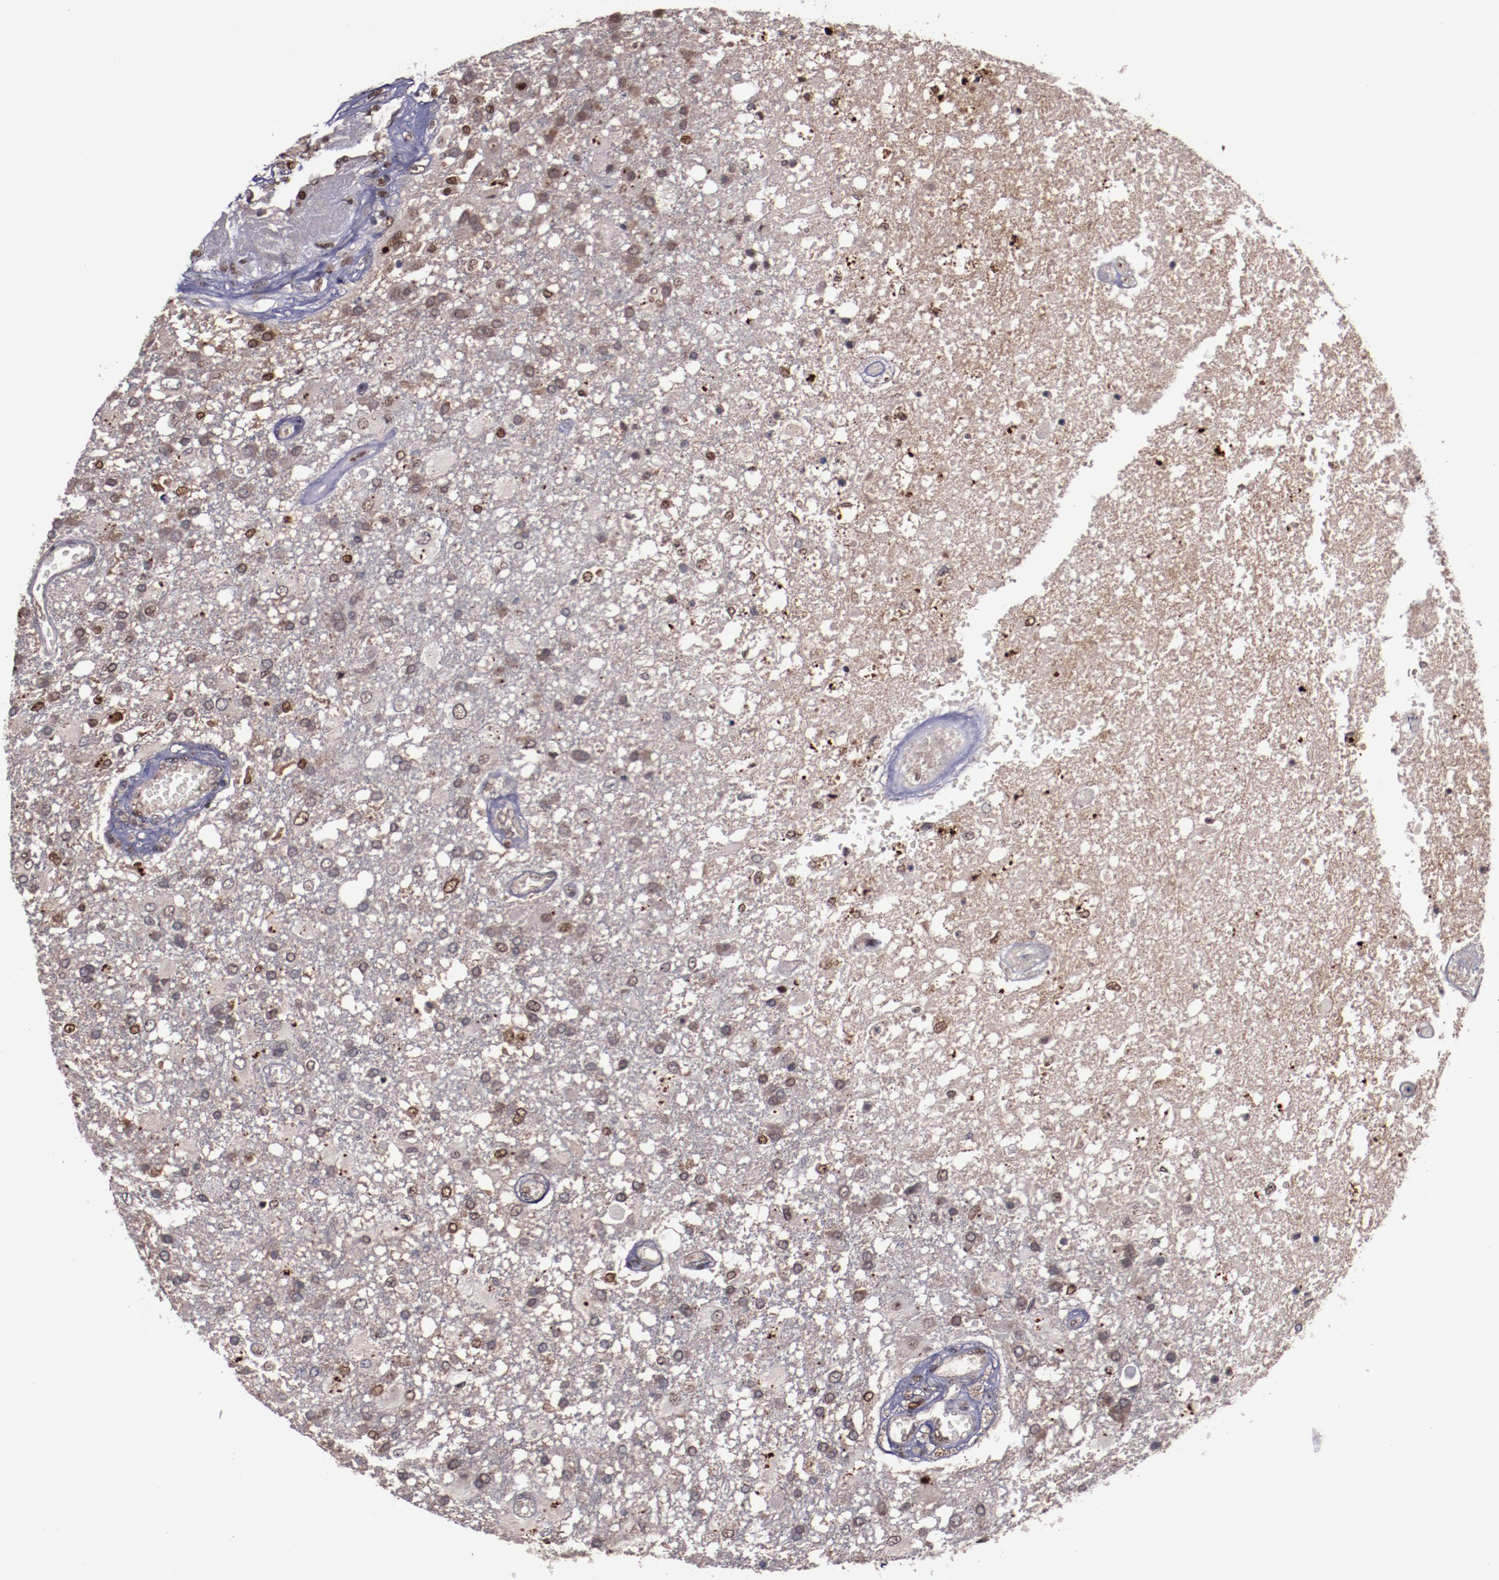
{"staining": {"intensity": "moderate", "quantity": "25%-75%", "location": "nuclear"}, "tissue": "glioma", "cell_type": "Tumor cells", "image_type": "cancer", "snomed": [{"axis": "morphology", "description": "Glioma, malignant, High grade"}, {"axis": "topography", "description": "Cerebral cortex"}], "caption": "Glioma stained for a protein (brown) exhibits moderate nuclear positive positivity in approximately 25%-75% of tumor cells.", "gene": "CHEK2", "patient": {"sex": "male", "age": 79}}